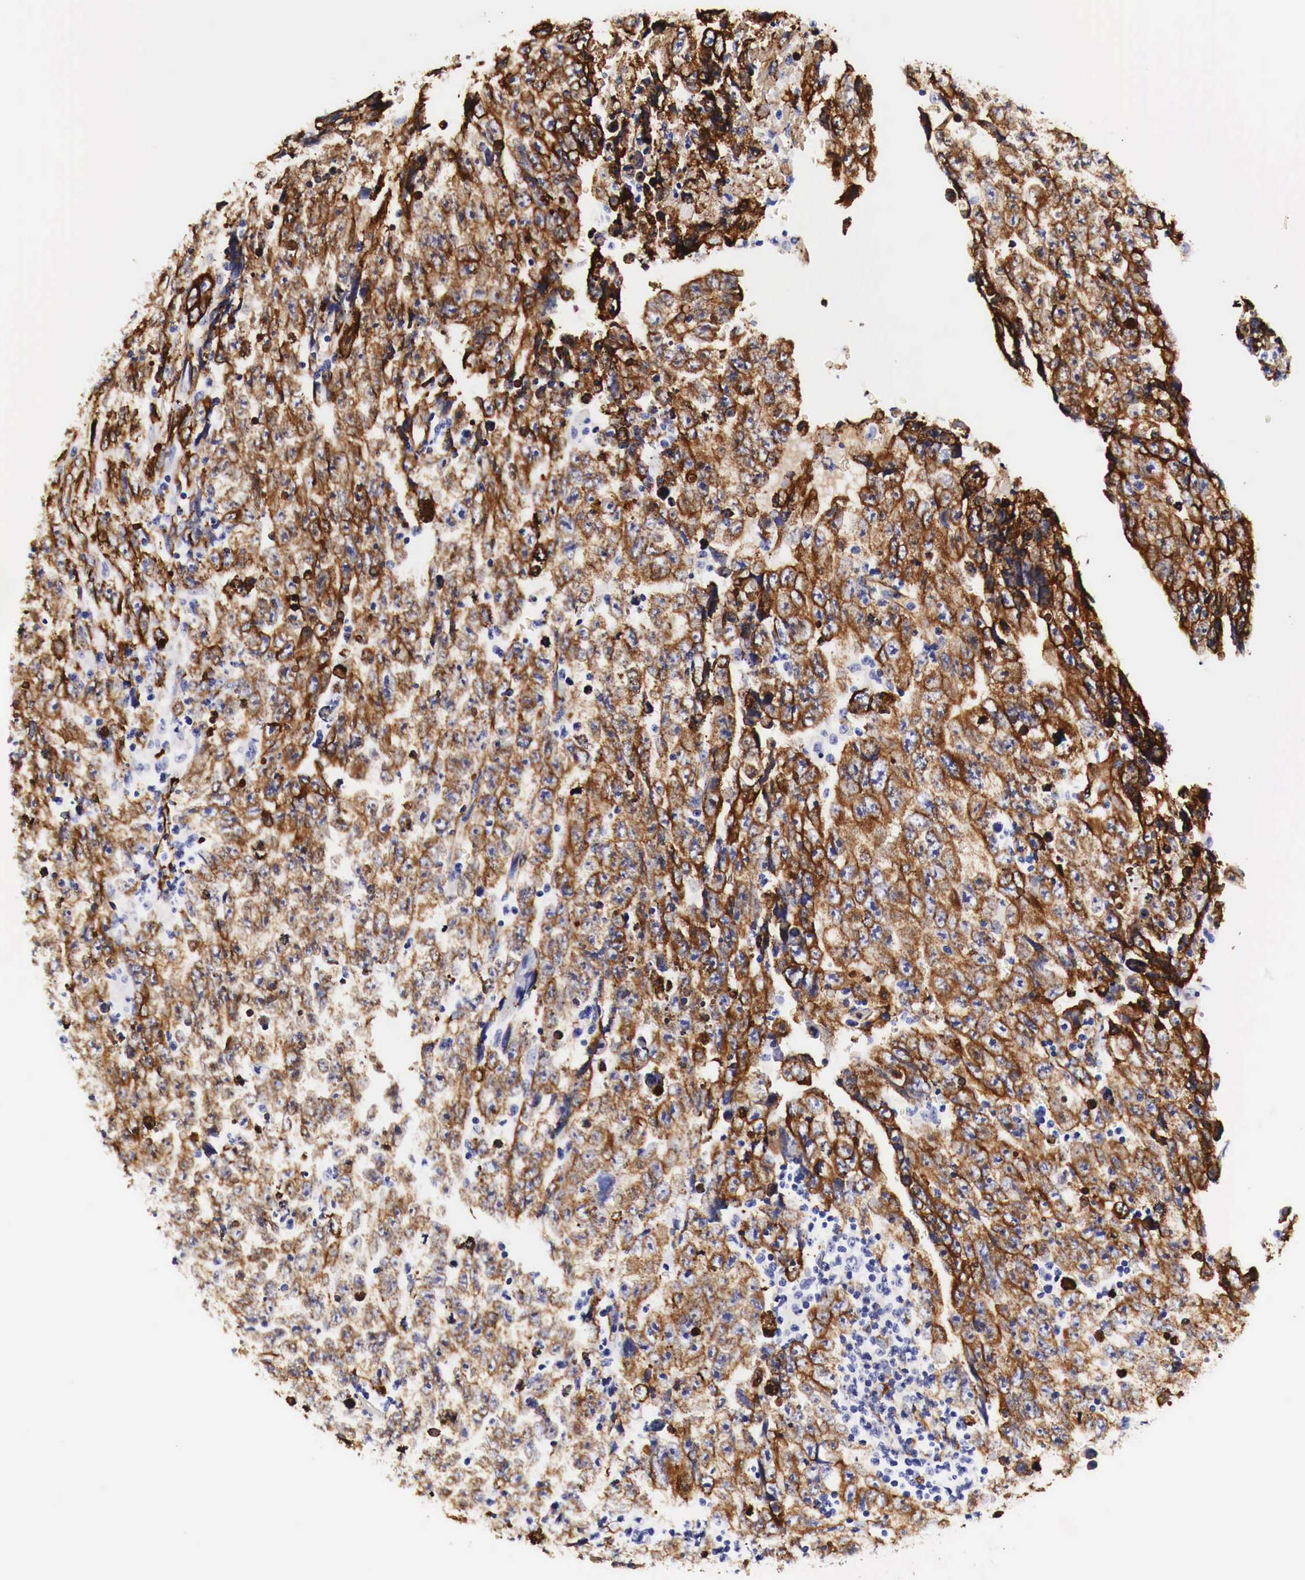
{"staining": {"intensity": "strong", "quantity": ">75%", "location": "cytoplasmic/membranous"}, "tissue": "testis cancer", "cell_type": "Tumor cells", "image_type": "cancer", "snomed": [{"axis": "morphology", "description": "Carcinoma, Embryonal, NOS"}, {"axis": "topography", "description": "Testis"}], "caption": "IHC (DAB (3,3'-diaminobenzidine)) staining of human testis embryonal carcinoma shows strong cytoplasmic/membranous protein positivity in about >75% of tumor cells.", "gene": "LAMB2", "patient": {"sex": "male", "age": 28}}